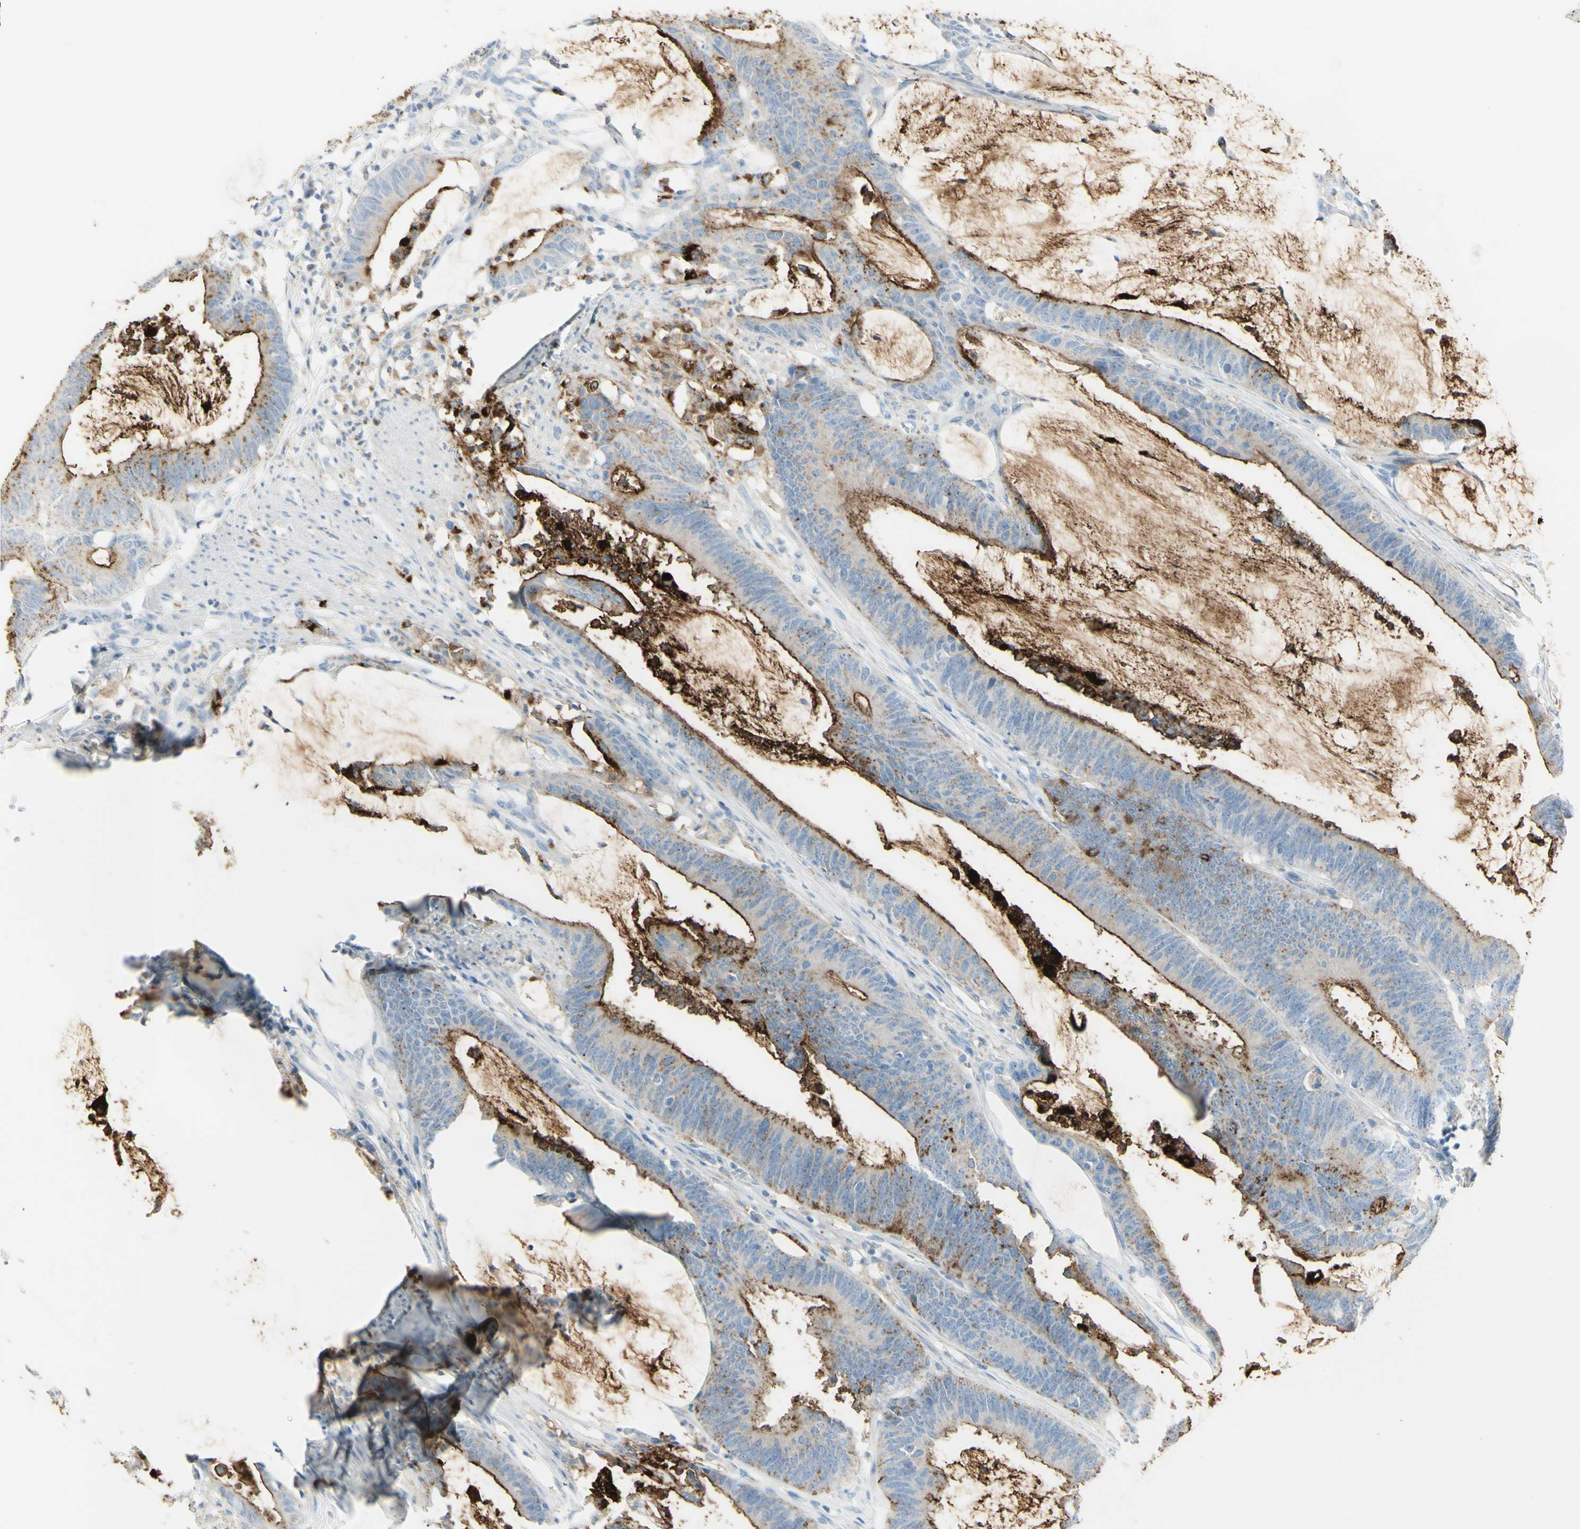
{"staining": {"intensity": "strong", "quantity": "25%-75%", "location": "cytoplasmic/membranous"}, "tissue": "colorectal cancer", "cell_type": "Tumor cells", "image_type": "cancer", "snomed": [{"axis": "morphology", "description": "Adenocarcinoma, NOS"}, {"axis": "topography", "description": "Rectum"}], "caption": "This micrograph reveals colorectal cancer (adenocarcinoma) stained with immunohistochemistry (IHC) to label a protein in brown. The cytoplasmic/membranous of tumor cells show strong positivity for the protein. Nuclei are counter-stained blue.", "gene": "TSPAN1", "patient": {"sex": "female", "age": 66}}